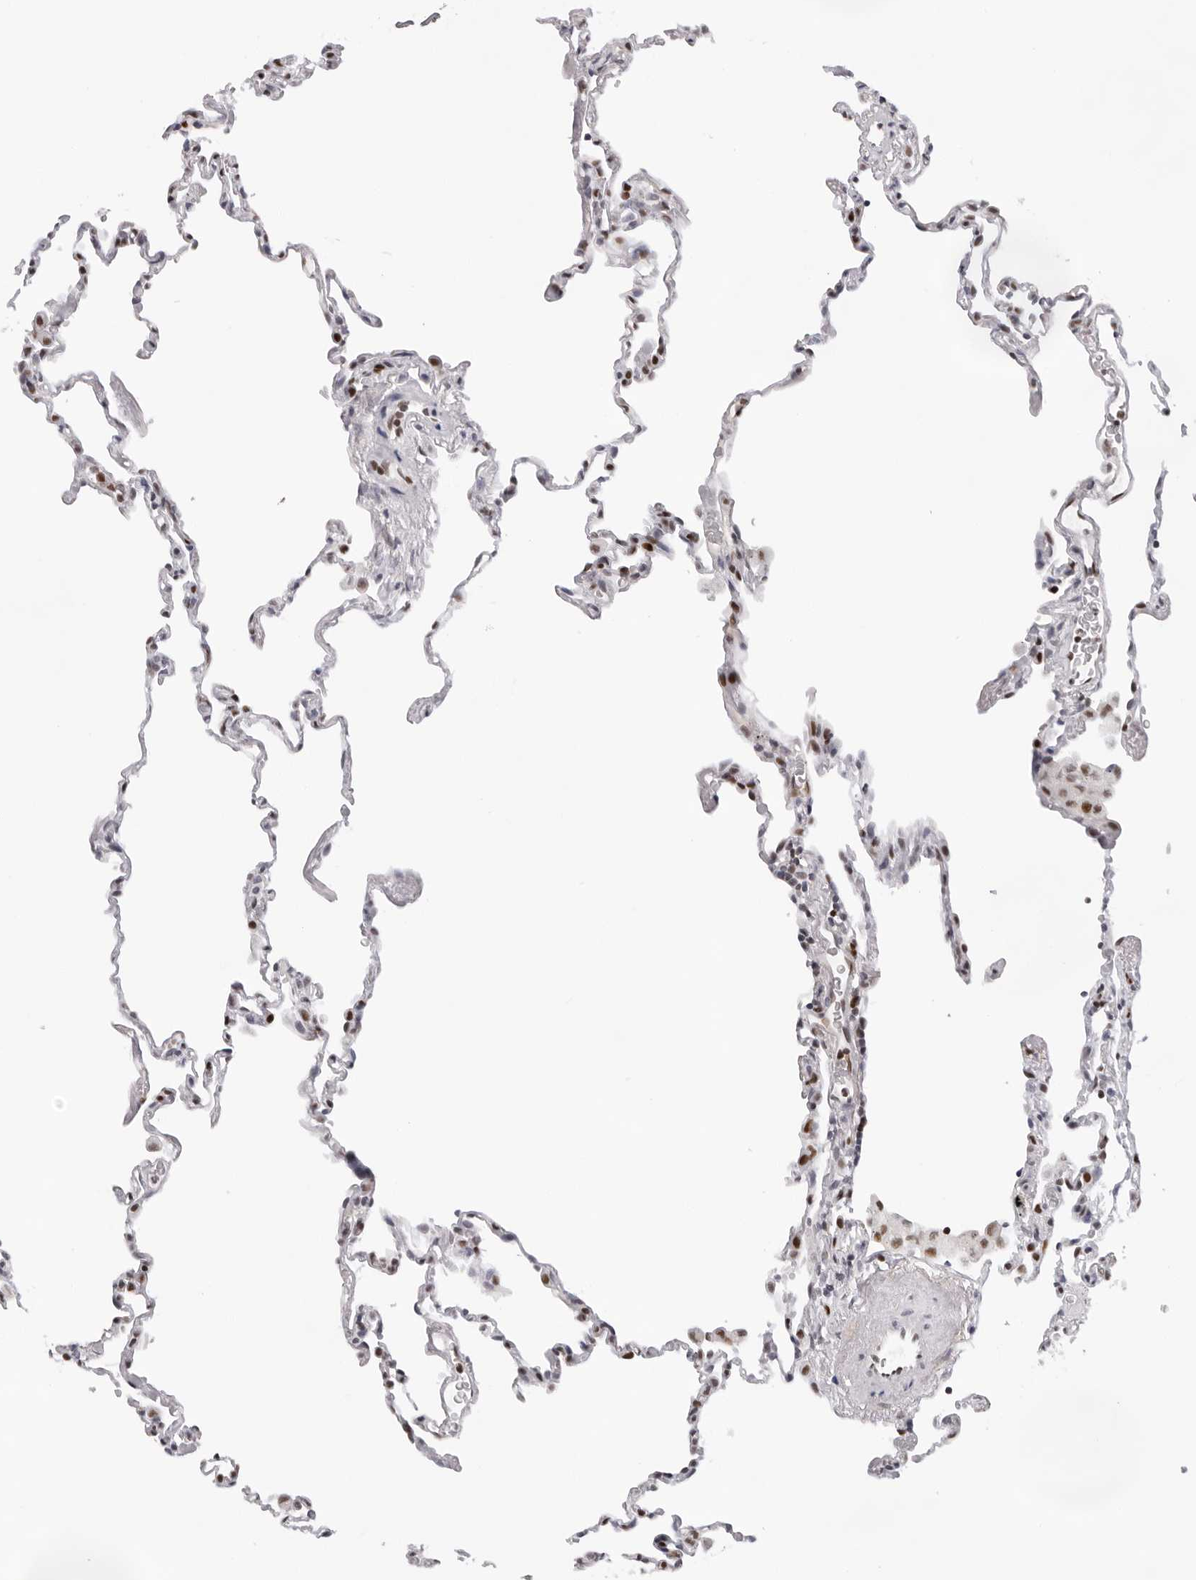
{"staining": {"intensity": "weak", "quantity": "<25%", "location": "nuclear"}, "tissue": "lung", "cell_type": "Alveolar cells", "image_type": "normal", "snomed": [{"axis": "morphology", "description": "Normal tissue, NOS"}, {"axis": "topography", "description": "Lung"}], "caption": "Immunohistochemistry histopathology image of normal human lung stained for a protein (brown), which demonstrates no staining in alveolar cells. The staining was performed using DAB (3,3'-diaminobenzidine) to visualize the protein expression in brown, while the nuclei were stained in blue with hematoxylin (Magnification: 20x).", "gene": "OGG1", "patient": {"sex": "male", "age": 59}}